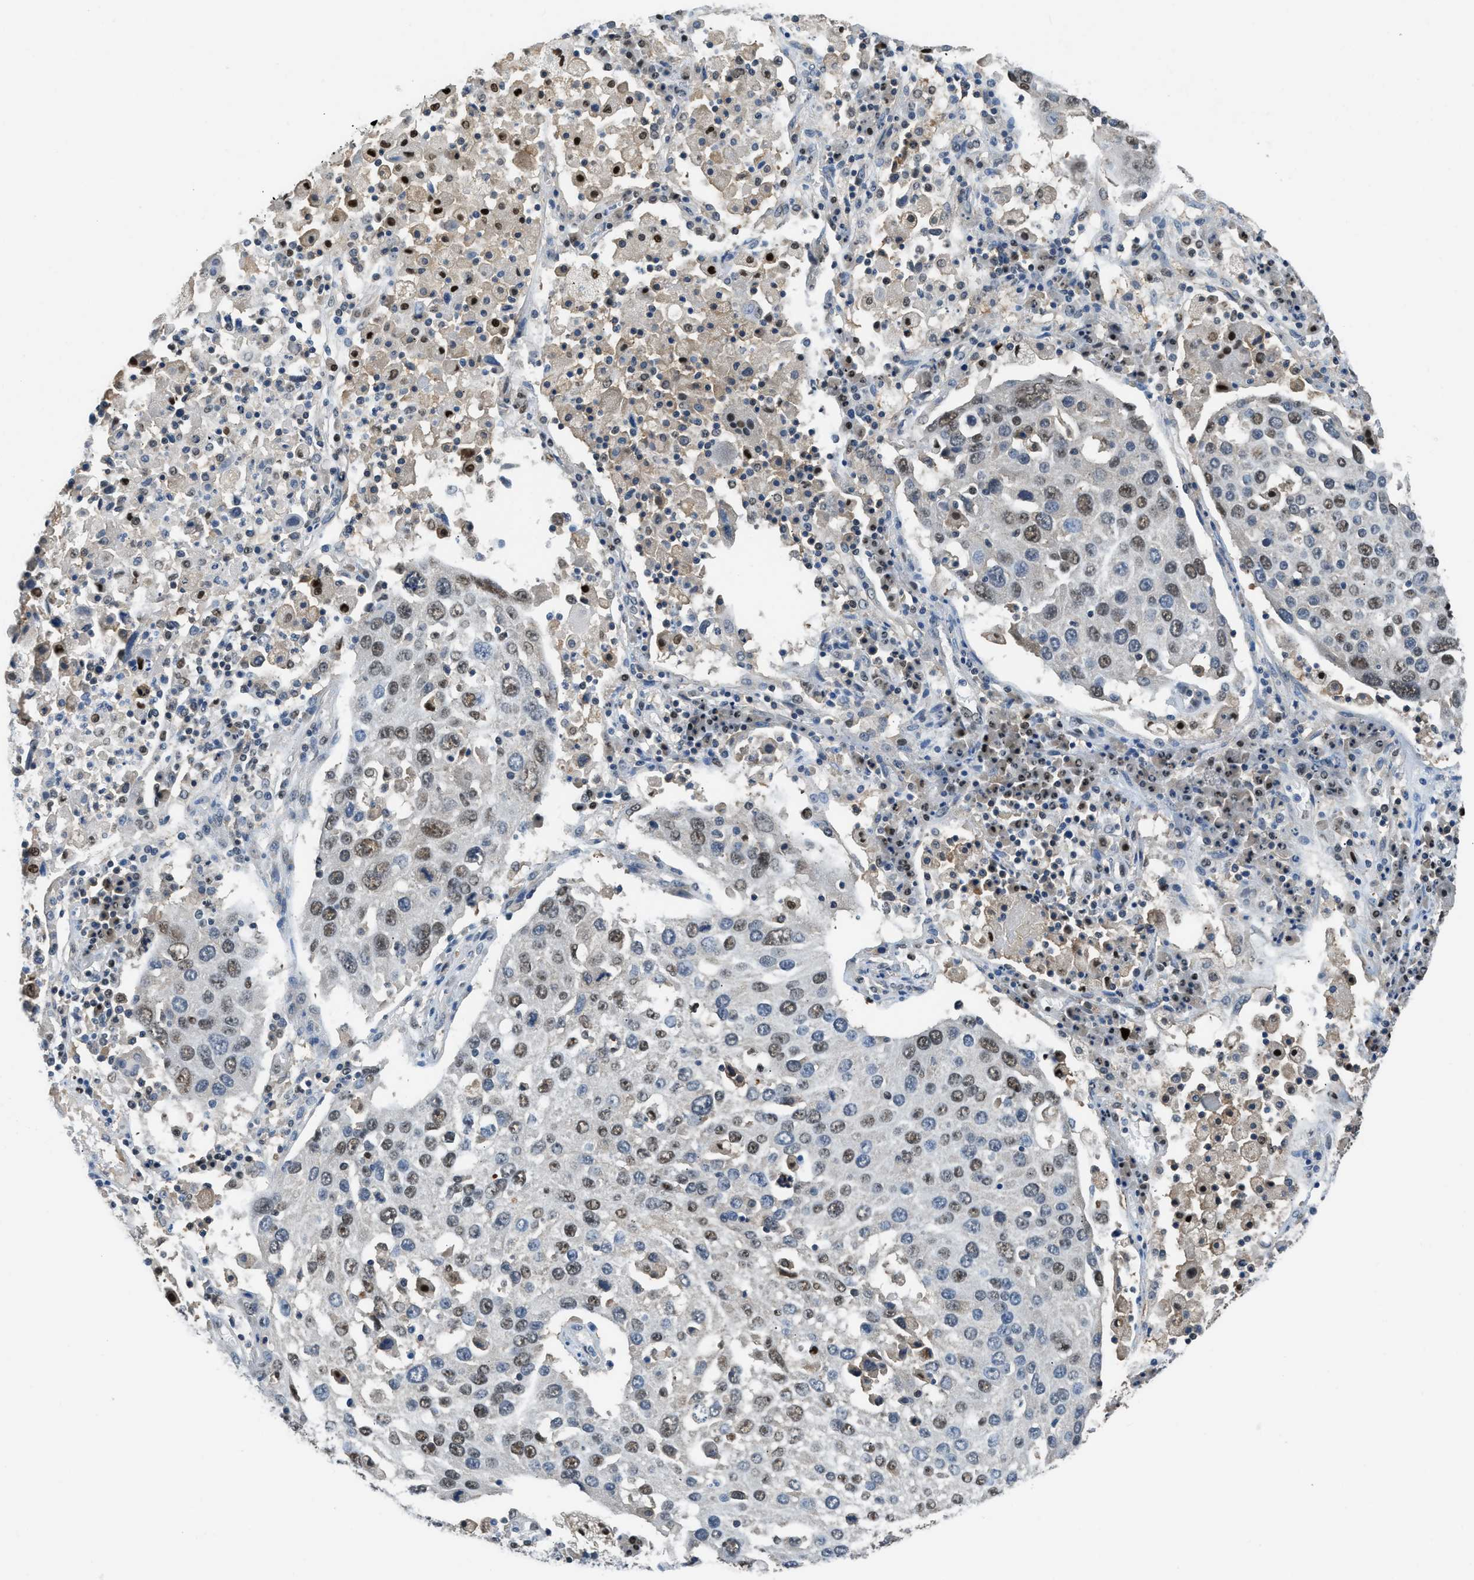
{"staining": {"intensity": "moderate", "quantity": "25%-75%", "location": "nuclear"}, "tissue": "lung cancer", "cell_type": "Tumor cells", "image_type": "cancer", "snomed": [{"axis": "morphology", "description": "Squamous cell carcinoma, NOS"}, {"axis": "topography", "description": "Lung"}], "caption": "DAB (3,3'-diaminobenzidine) immunohistochemical staining of lung cancer (squamous cell carcinoma) exhibits moderate nuclear protein positivity in about 25%-75% of tumor cells. (DAB = brown stain, brightfield microscopy at high magnification).", "gene": "ALX1", "patient": {"sex": "male", "age": 65}}